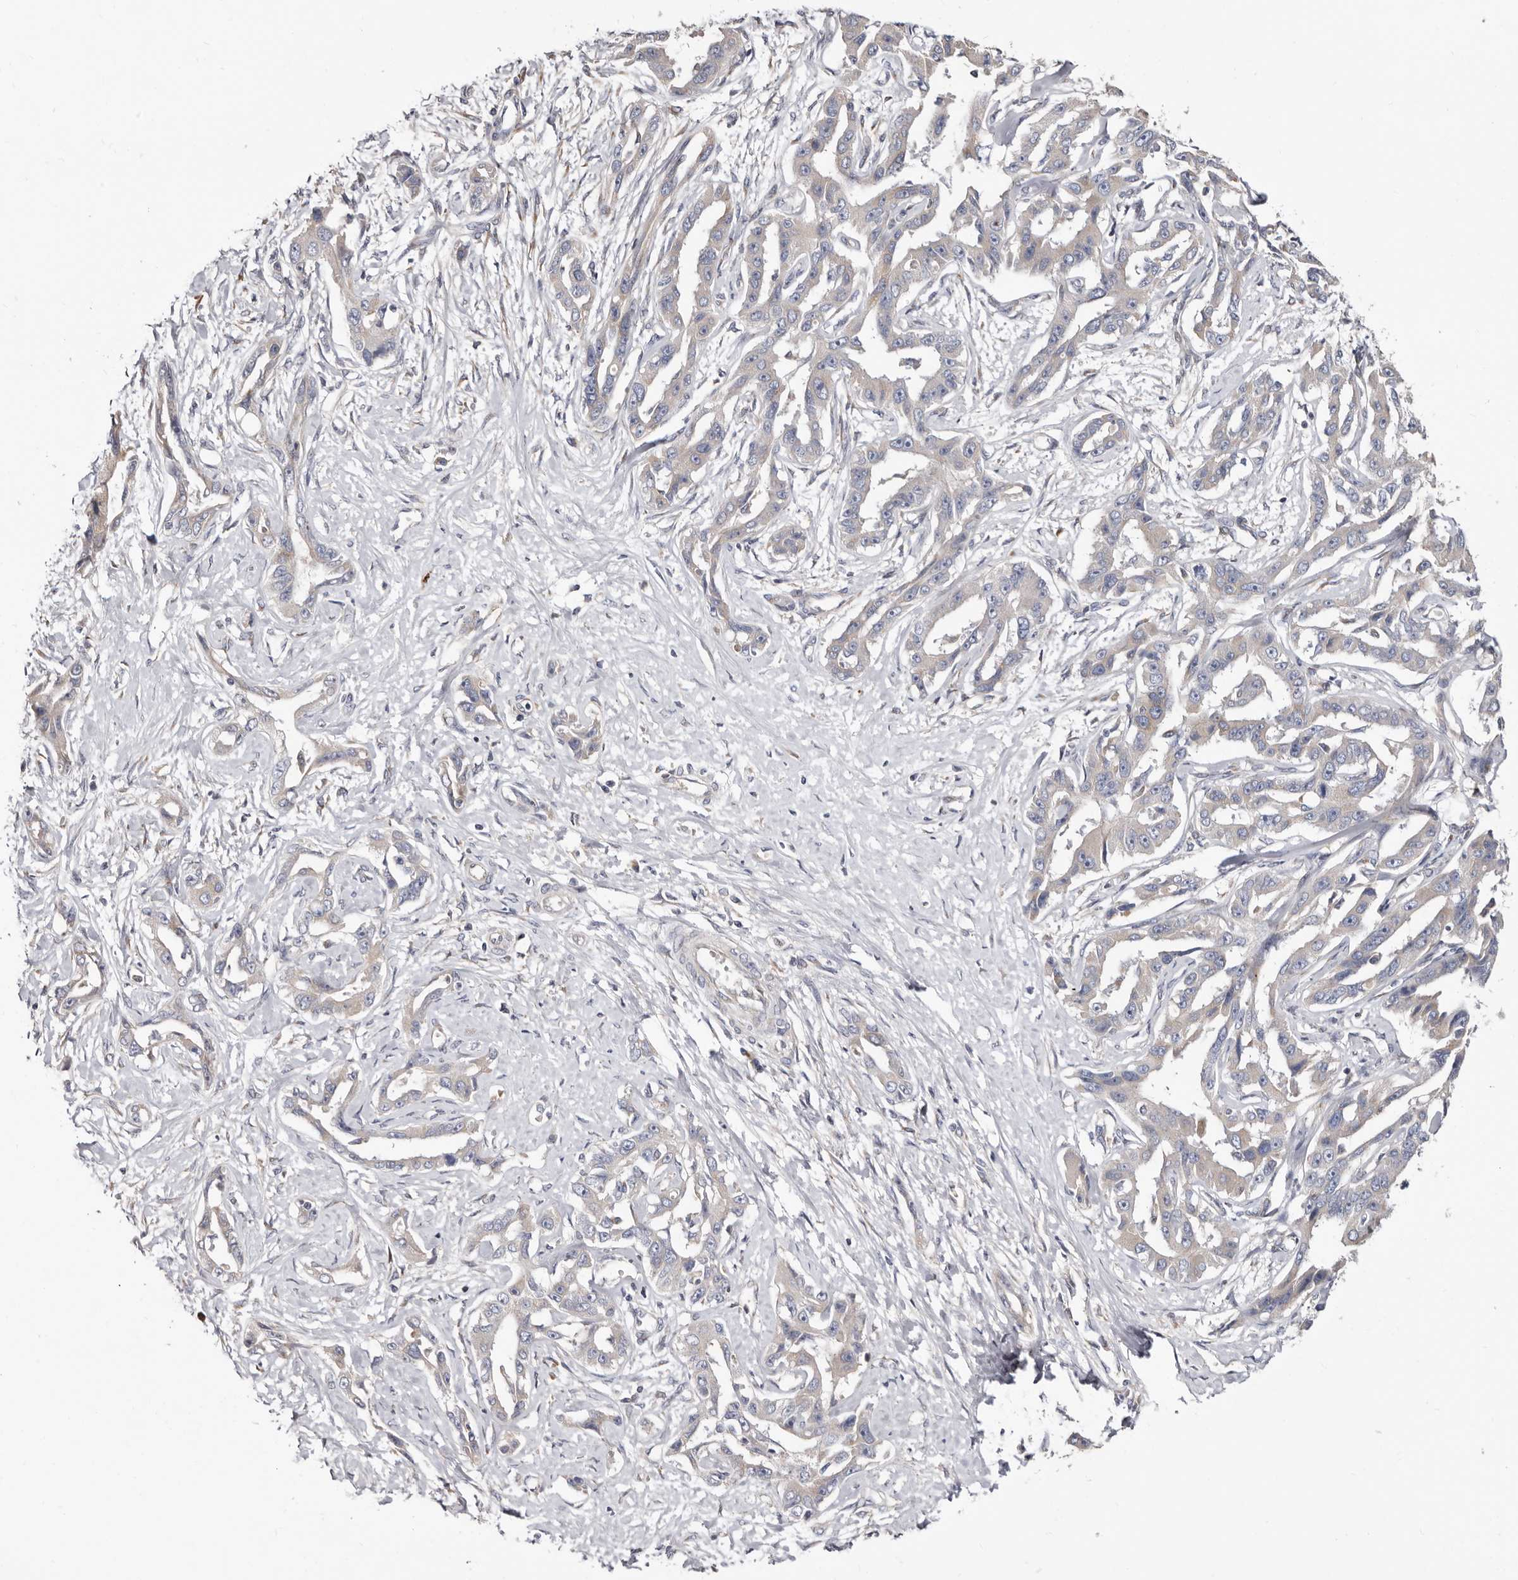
{"staining": {"intensity": "weak", "quantity": "<25%", "location": "cytoplasmic/membranous"}, "tissue": "liver cancer", "cell_type": "Tumor cells", "image_type": "cancer", "snomed": [{"axis": "morphology", "description": "Cholangiocarcinoma"}, {"axis": "topography", "description": "Liver"}], "caption": "Tumor cells show no significant protein staining in cholangiocarcinoma (liver).", "gene": "ASIC5", "patient": {"sex": "male", "age": 59}}